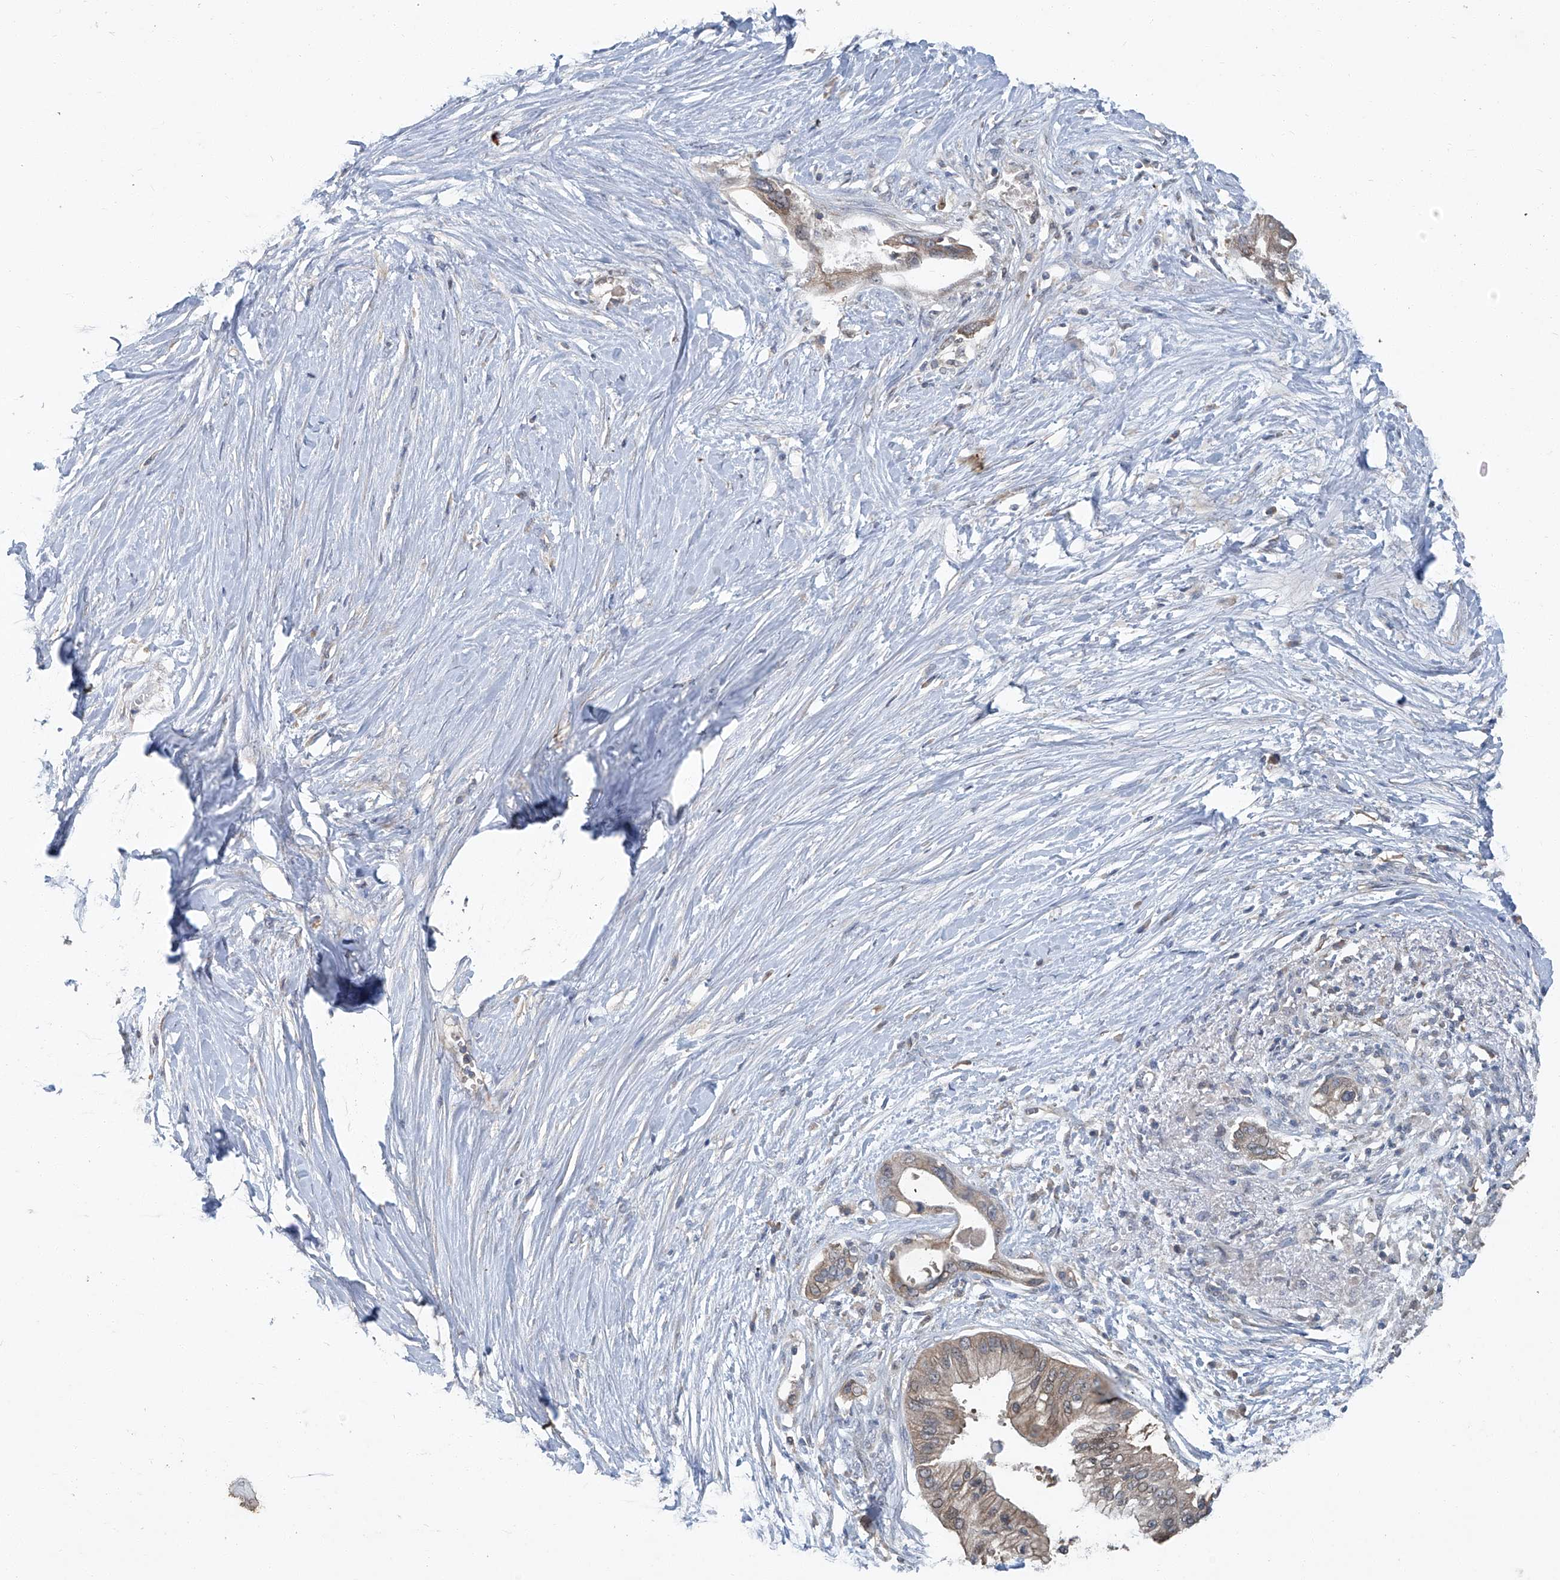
{"staining": {"intensity": "weak", "quantity": ">75%", "location": "cytoplasmic/membranous"}, "tissue": "pancreatic cancer", "cell_type": "Tumor cells", "image_type": "cancer", "snomed": [{"axis": "morphology", "description": "Normal tissue, NOS"}, {"axis": "morphology", "description": "Adenocarcinoma, NOS"}, {"axis": "topography", "description": "Pancreas"}, {"axis": "topography", "description": "Peripheral nerve tissue"}], "caption": "A brown stain labels weak cytoplasmic/membranous expression of a protein in human pancreatic cancer (adenocarcinoma) tumor cells. (Brightfield microscopy of DAB IHC at high magnification).", "gene": "ANKRD34A", "patient": {"sex": "male", "age": 59}}